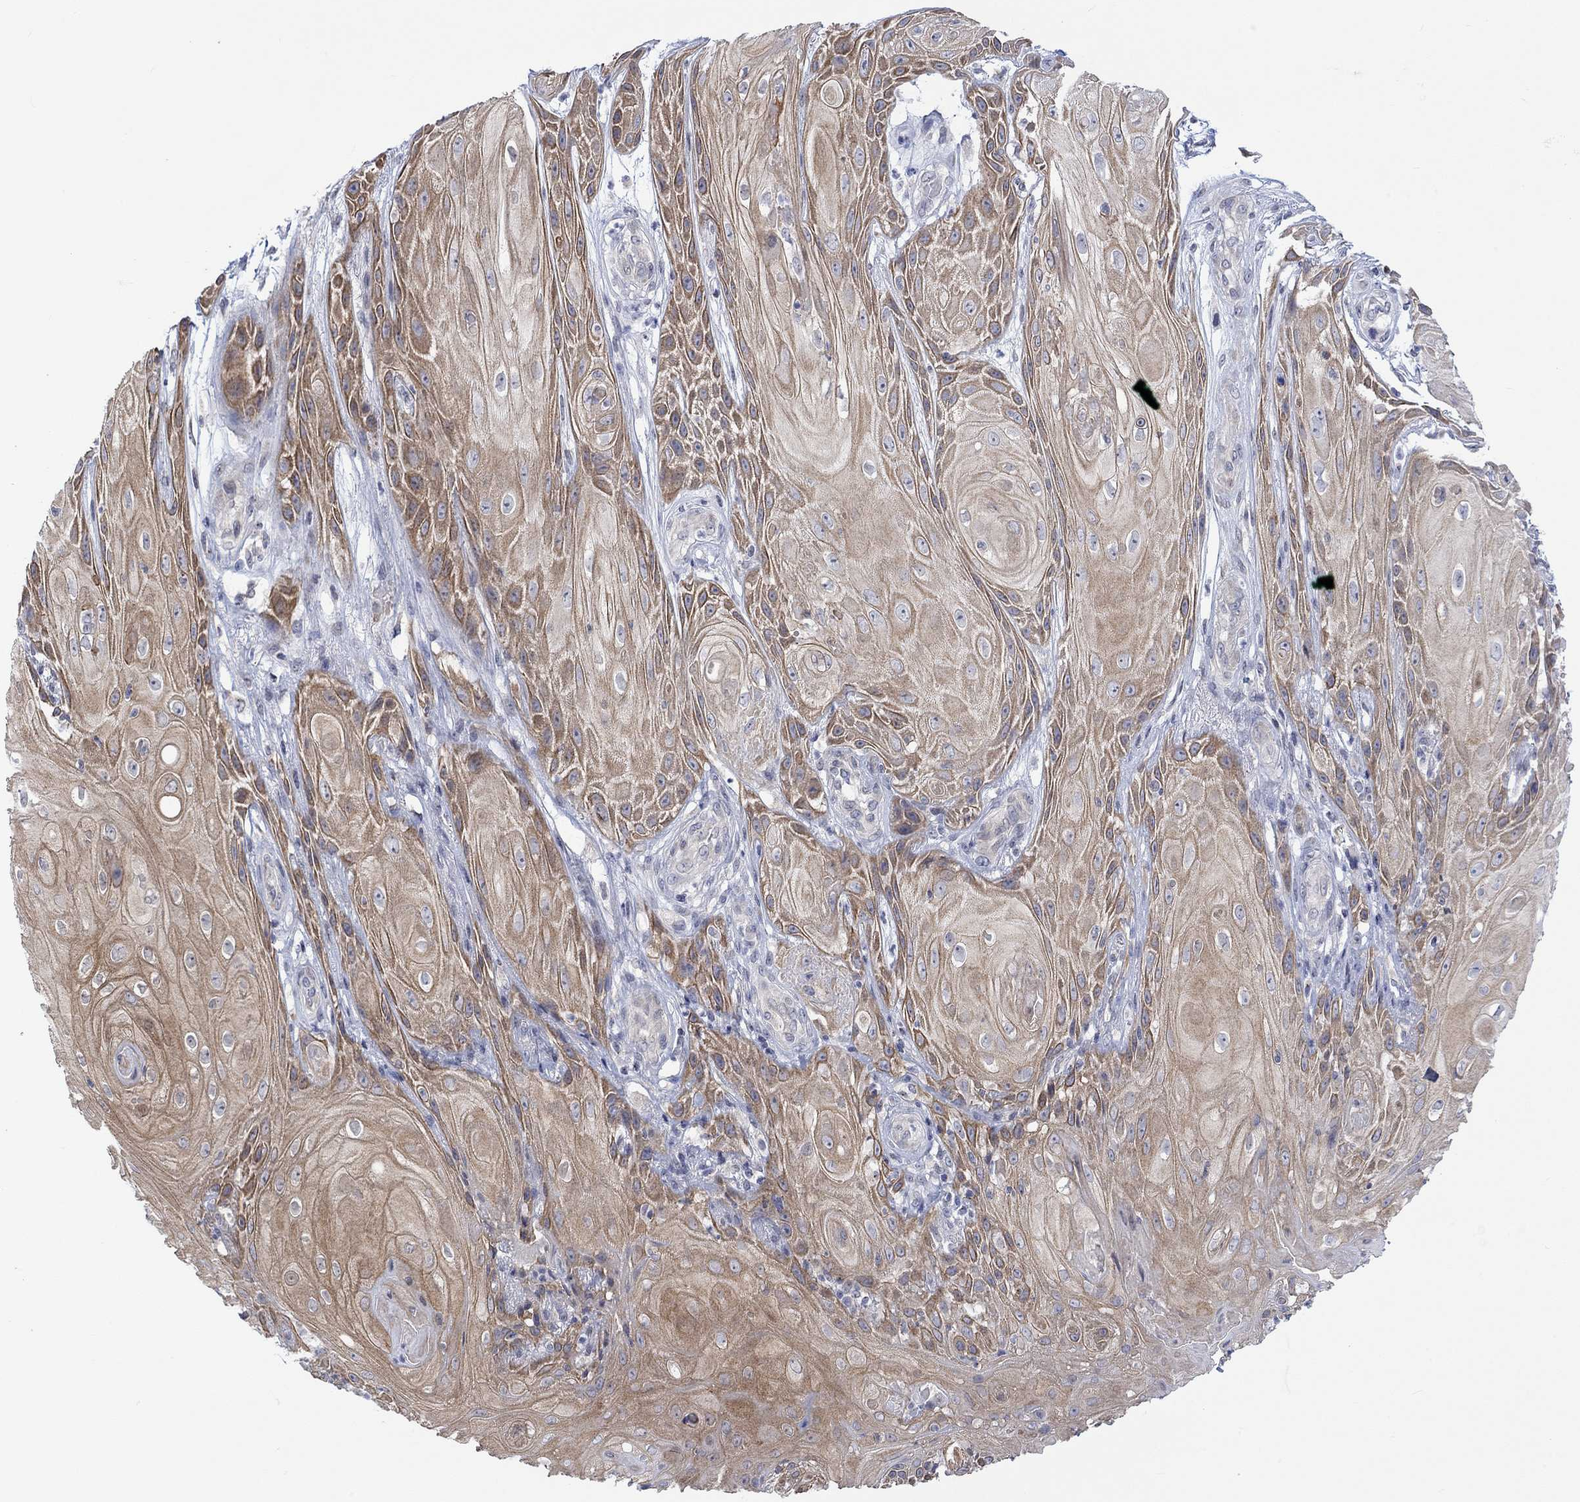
{"staining": {"intensity": "moderate", "quantity": ">75%", "location": "cytoplasmic/membranous"}, "tissue": "skin cancer", "cell_type": "Tumor cells", "image_type": "cancer", "snomed": [{"axis": "morphology", "description": "Squamous cell carcinoma, NOS"}, {"axis": "topography", "description": "Skin"}], "caption": "Squamous cell carcinoma (skin) tissue demonstrates moderate cytoplasmic/membranous staining in about >75% of tumor cells (brown staining indicates protein expression, while blue staining denotes nuclei).", "gene": "DCX", "patient": {"sex": "male", "age": 62}}